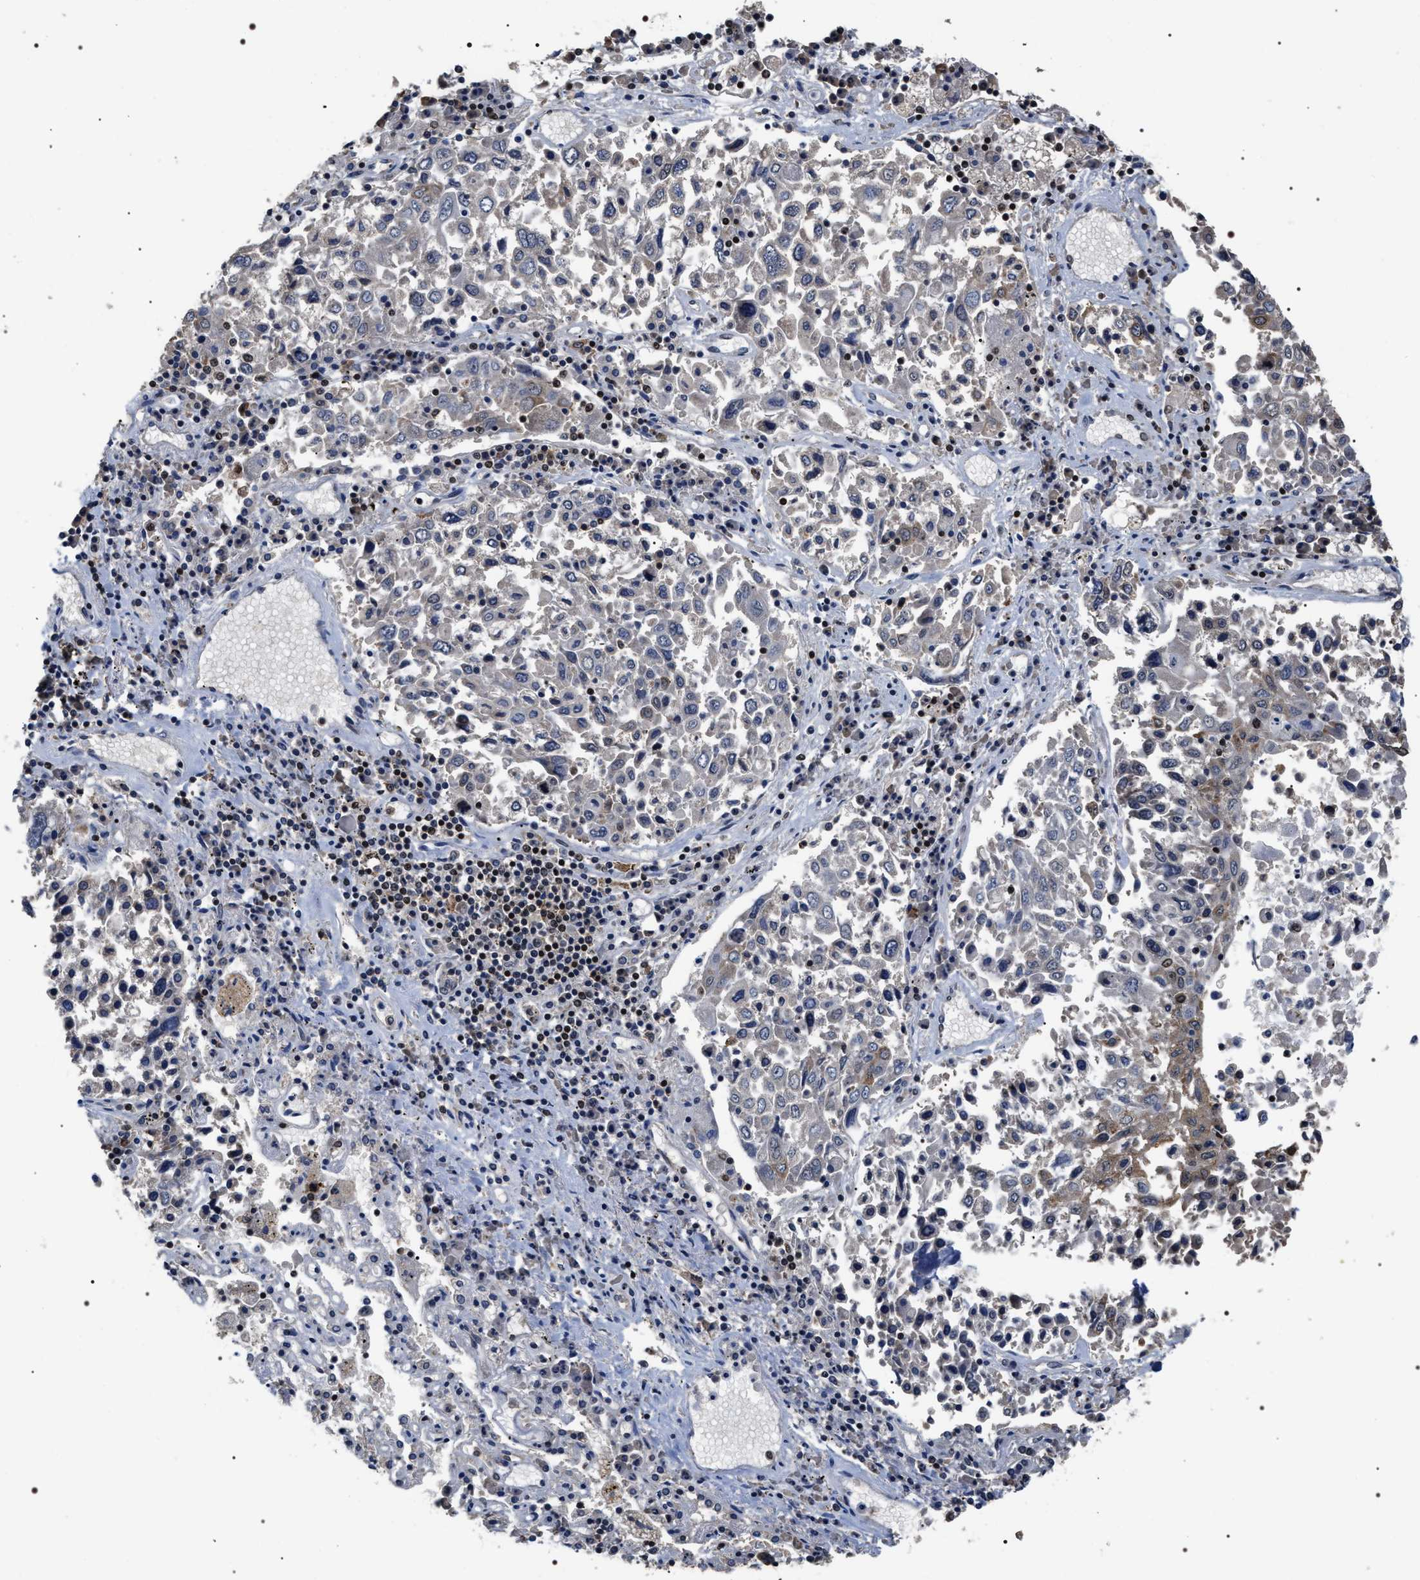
{"staining": {"intensity": "moderate", "quantity": "<25%", "location": "nuclear"}, "tissue": "lung cancer", "cell_type": "Tumor cells", "image_type": "cancer", "snomed": [{"axis": "morphology", "description": "Squamous cell carcinoma, NOS"}, {"axis": "topography", "description": "Lung"}], "caption": "A brown stain highlights moderate nuclear positivity of a protein in human lung cancer tumor cells. The protein is shown in brown color, while the nuclei are stained blue.", "gene": "RRP1B", "patient": {"sex": "male", "age": 65}}